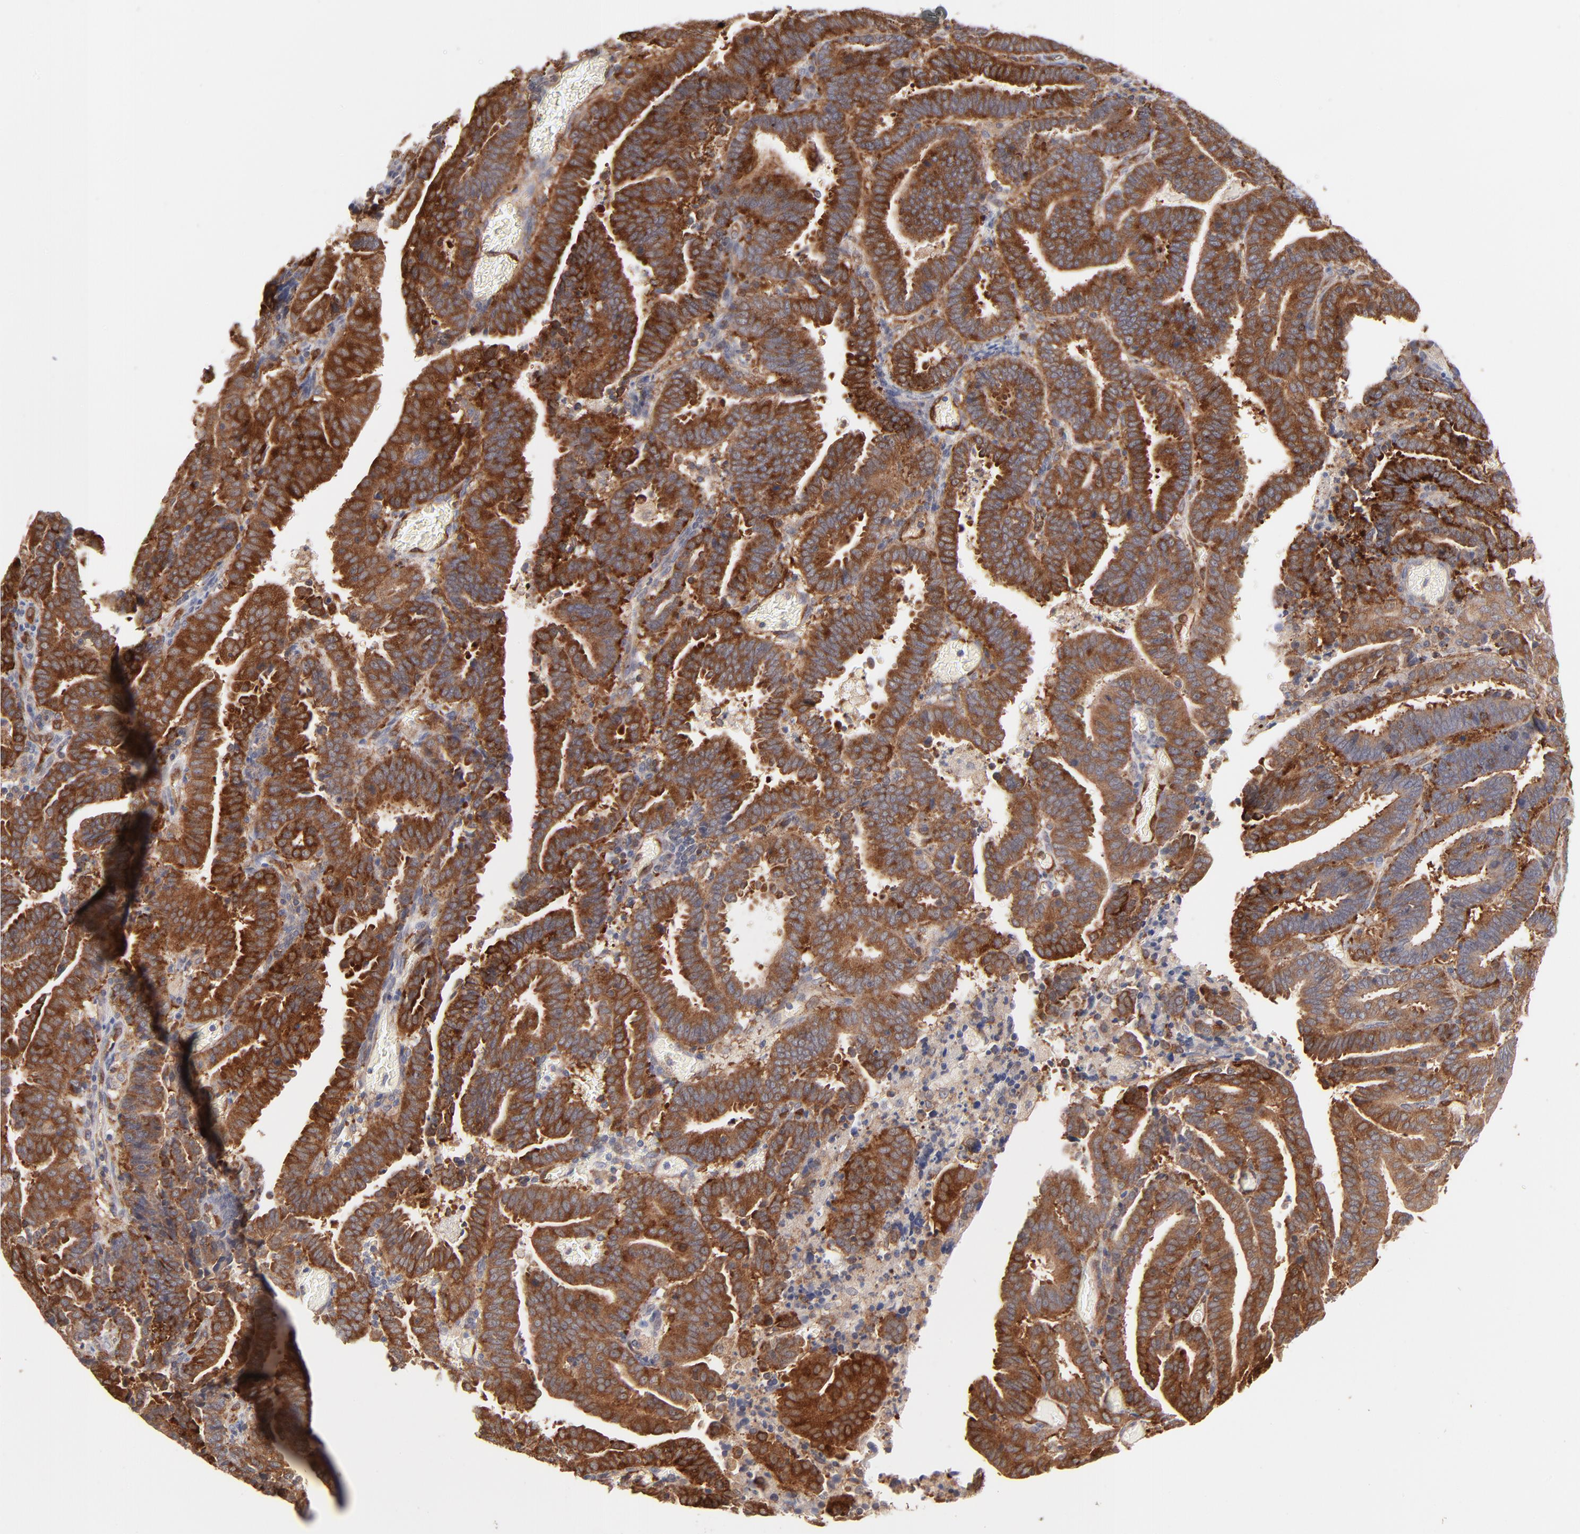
{"staining": {"intensity": "strong", "quantity": ">75%", "location": "cytoplasmic/membranous"}, "tissue": "endometrial cancer", "cell_type": "Tumor cells", "image_type": "cancer", "snomed": [{"axis": "morphology", "description": "Adenocarcinoma, NOS"}, {"axis": "topography", "description": "Uterus"}], "caption": "This is a photomicrograph of IHC staining of adenocarcinoma (endometrial), which shows strong staining in the cytoplasmic/membranous of tumor cells.", "gene": "IVNS1ABP", "patient": {"sex": "female", "age": 83}}